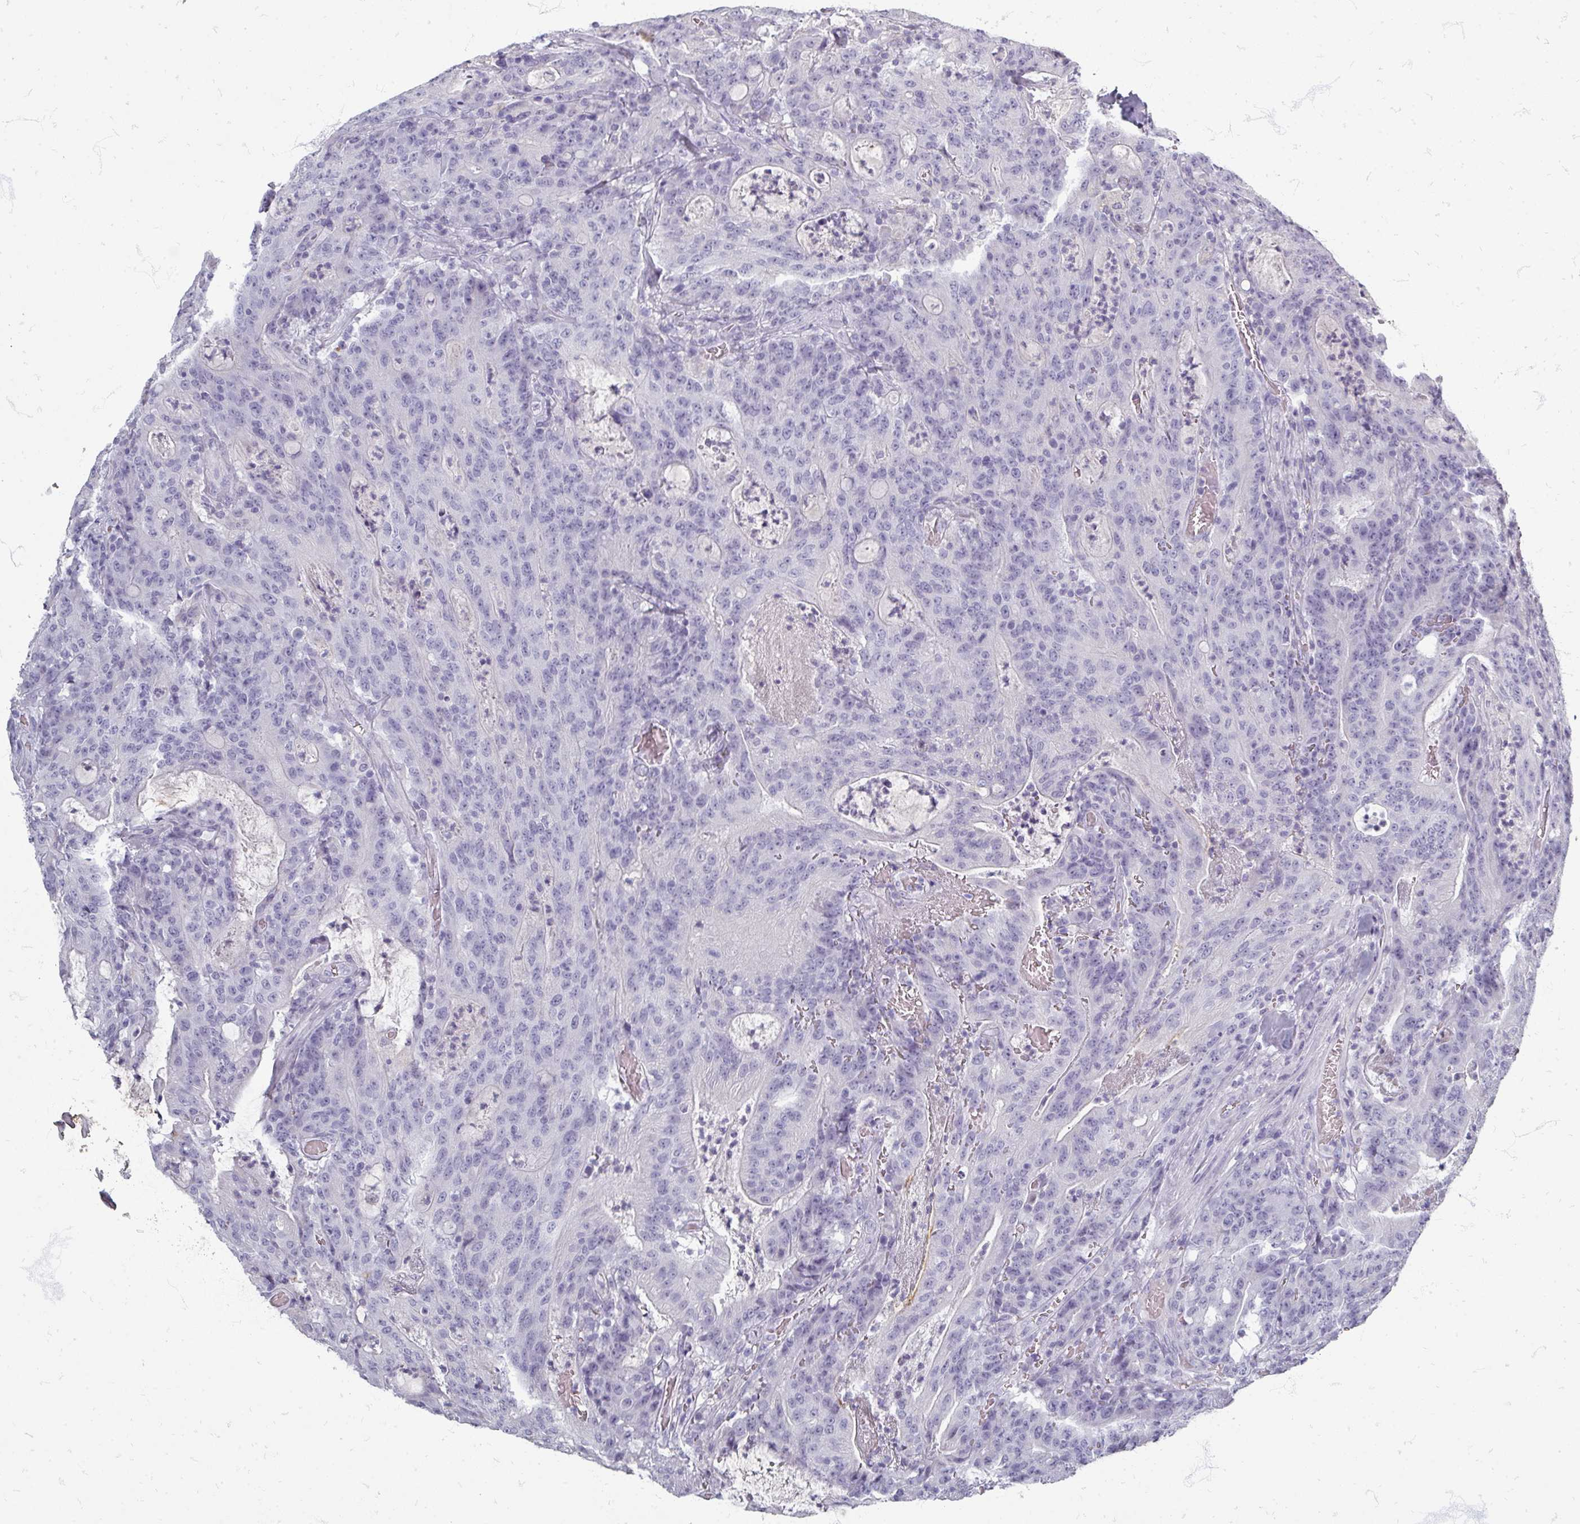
{"staining": {"intensity": "negative", "quantity": "none", "location": "none"}, "tissue": "colorectal cancer", "cell_type": "Tumor cells", "image_type": "cancer", "snomed": [{"axis": "morphology", "description": "Adenocarcinoma, NOS"}, {"axis": "topography", "description": "Colon"}], "caption": "The photomicrograph displays no significant expression in tumor cells of colorectal adenocarcinoma.", "gene": "ZNF878", "patient": {"sex": "male", "age": 83}}